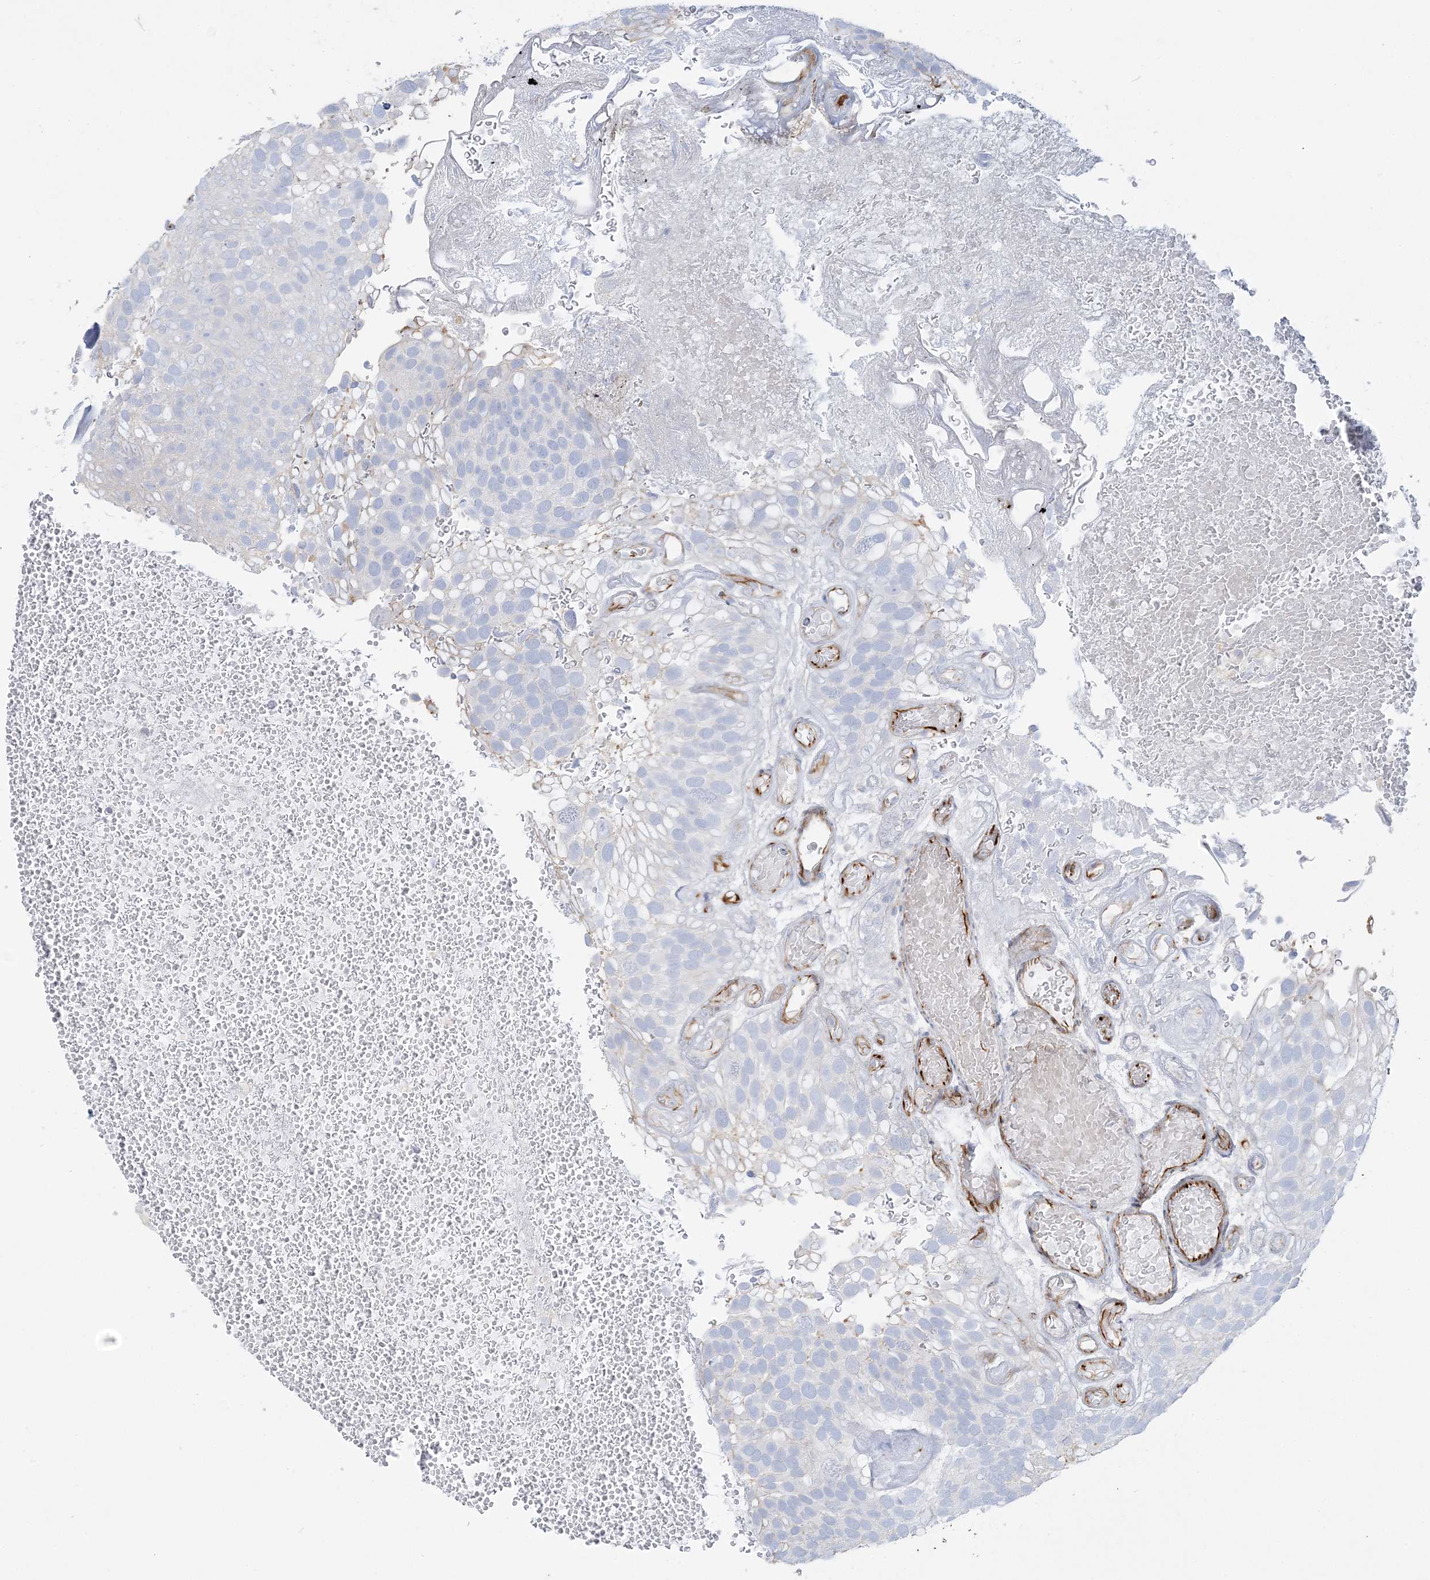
{"staining": {"intensity": "negative", "quantity": "none", "location": "none"}, "tissue": "urothelial cancer", "cell_type": "Tumor cells", "image_type": "cancer", "snomed": [{"axis": "morphology", "description": "Urothelial carcinoma, Low grade"}, {"axis": "topography", "description": "Urinary bladder"}], "caption": "Immunohistochemistry (IHC) image of human urothelial cancer stained for a protein (brown), which shows no expression in tumor cells.", "gene": "PPIL6", "patient": {"sex": "male", "age": 78}}